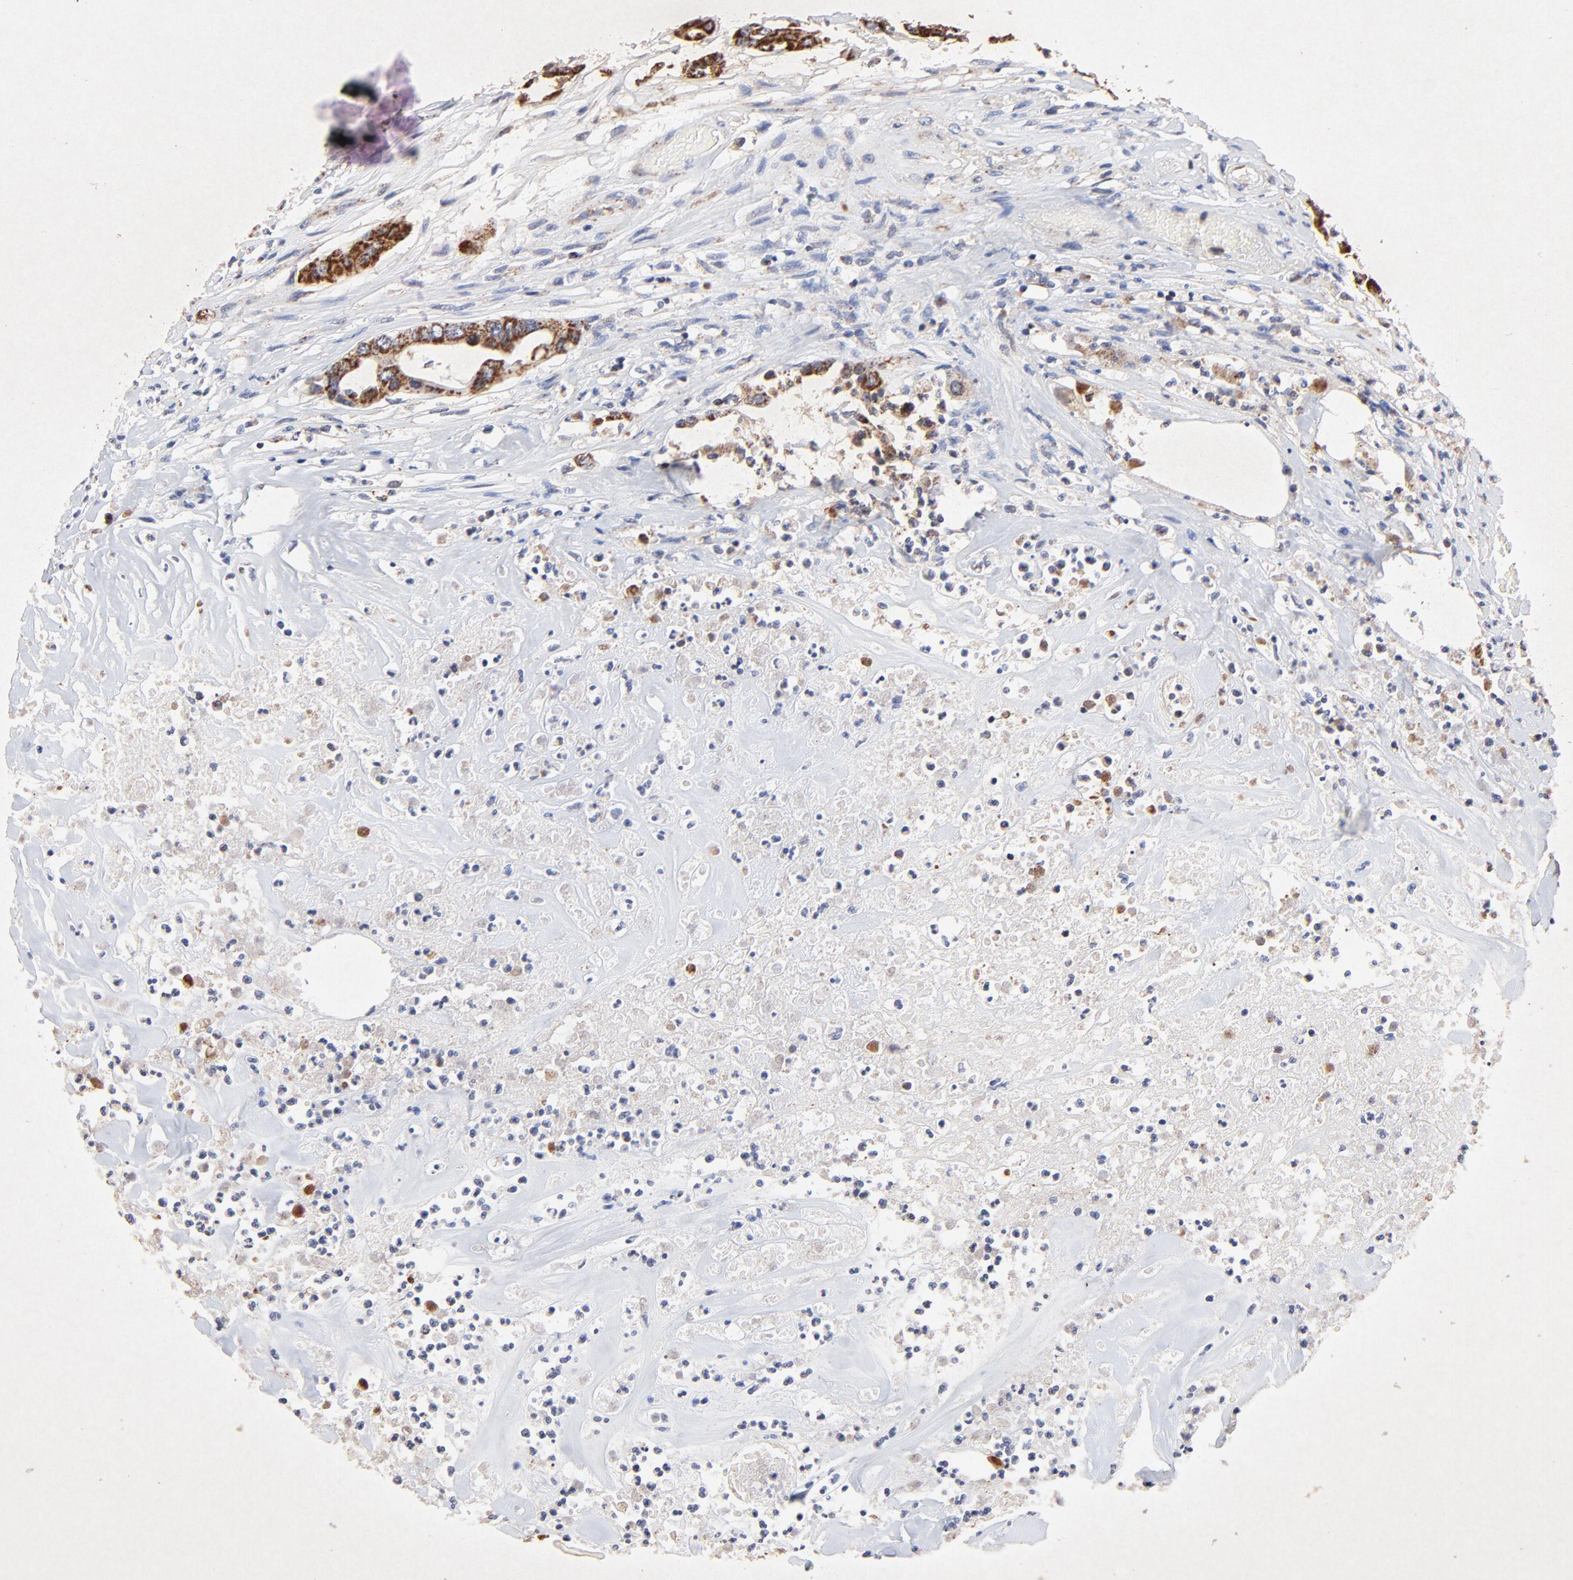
{"staining": {"intensity": "strong", "quantity": ">75%", "location": "cytoplasmic/membranous"}, "tissue": "colorectal cancer", "cell_type": "Tumor cells", "image_type": "cancer", "snomed": [{"axis": "morphology", "description": "Adenocarcinoma, NOS"}, {"axis": "topography", "description": "Colon"}], "caption": "Immunohistochemistry (IHC) staining of colorectal cancer (adenocarcinoma), which reveals high levels of strong cytoplasmic/membranous expression in approximately >75% of tumor cells indicating strong cytoplasmic/membranous protein expression. The staining was performed using DAB (3,3'-diaminobenzidine) (brown) for protein detection and nuclei were counterstained in hematoxylin (blue).", "gene": "SSBP1", "patient": {"sex": "female", "age": 70}}